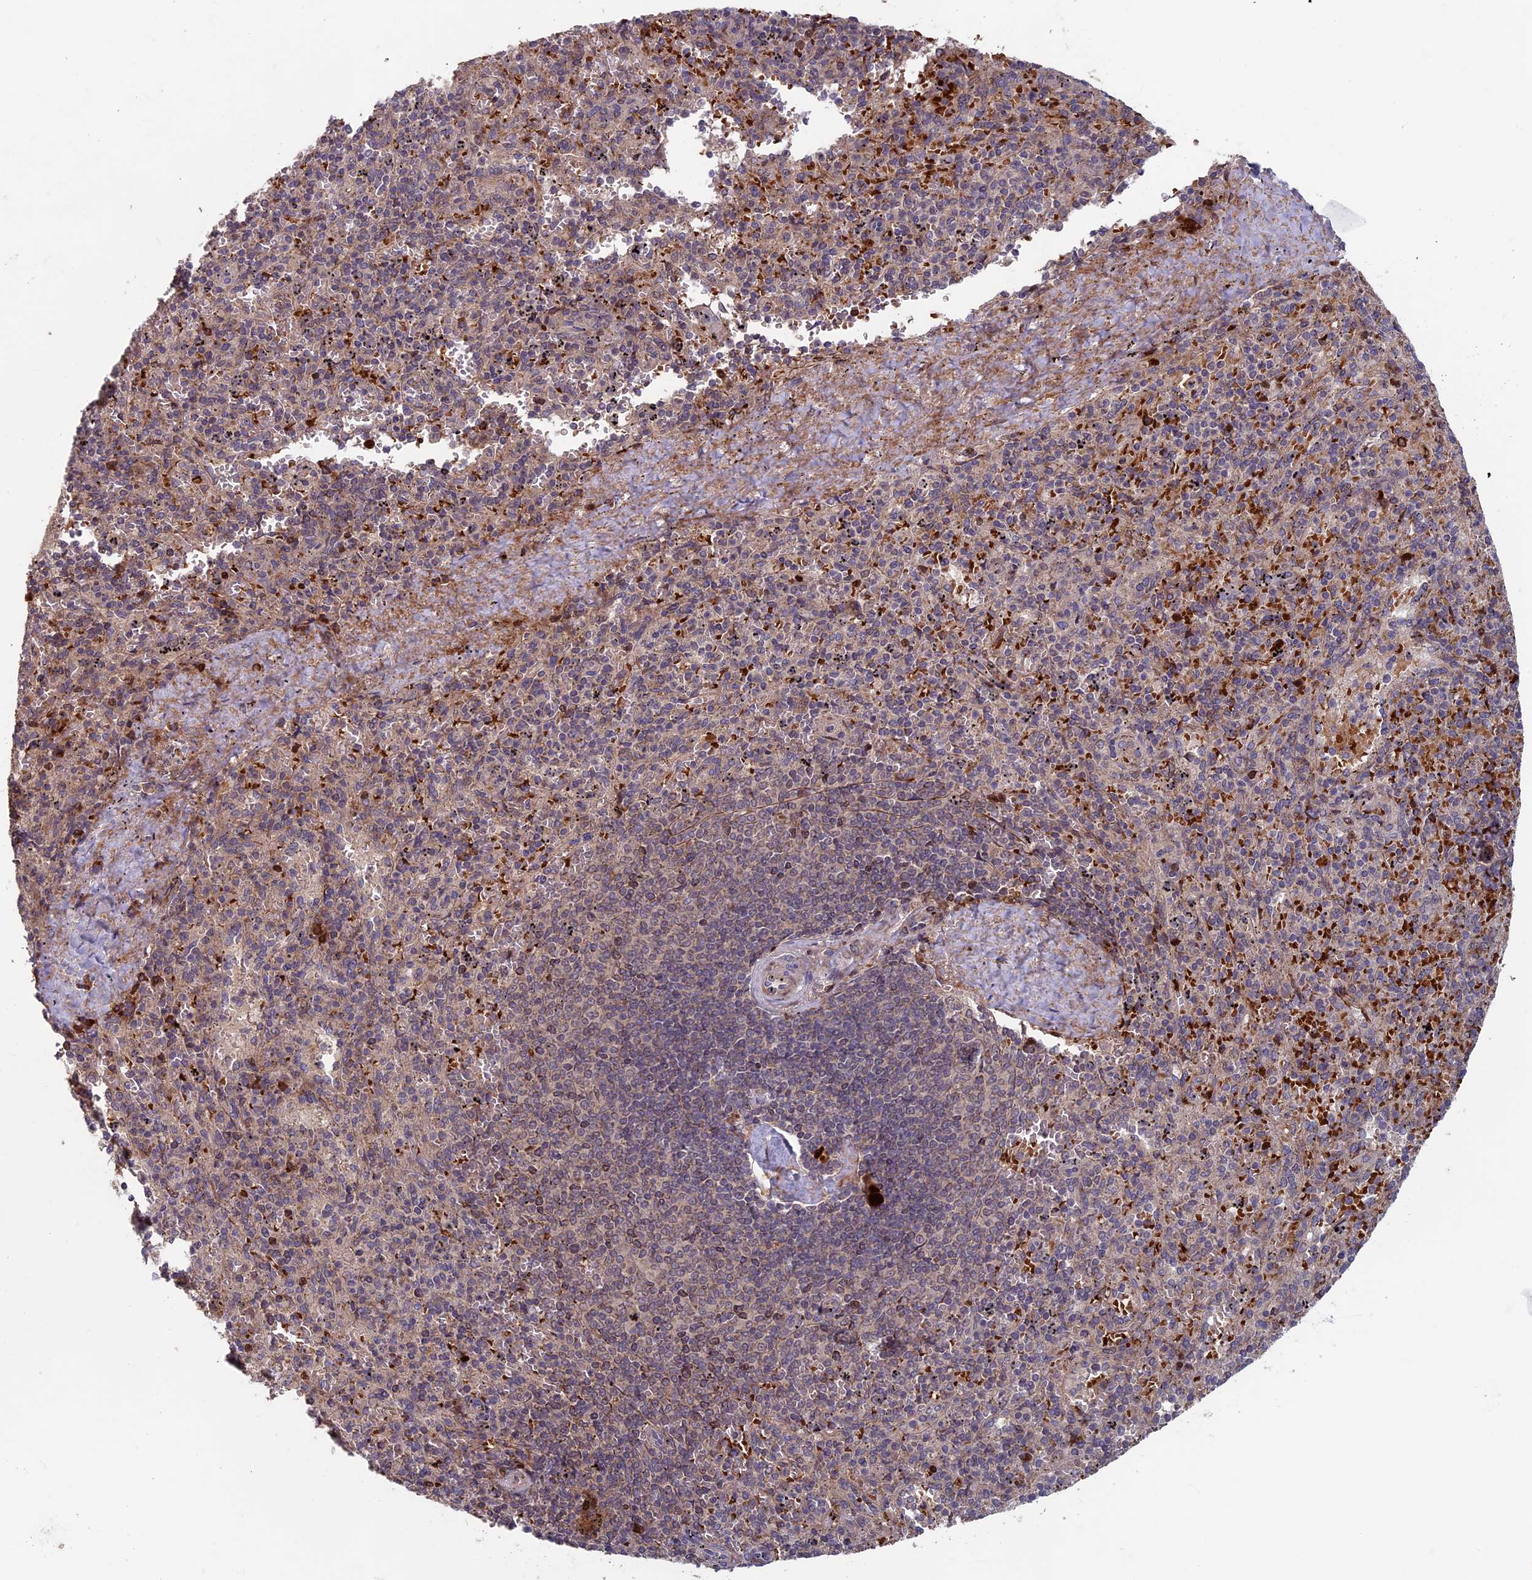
{"staining": {"intensity": "moderate", "quantity": "25%-75%", "location": "cytoplasmic/membranous"}, "tissue": "spleen", "cell_type": "Cells in red pulp", "image_type": "normal", "snomed": [{"axis": "morphology", "description": "Normal tissue, NOS"}, {"axis": "topography", "description": "Spleen"}], "caption": "Immunohistochemical staining of normal human spleen reveals 25%-75% levels of moderate cytoplasmic/membranous protein expression in approximately 25%-75% of cells in red pulp.", "gene": "RCCD1", "patient": {"sex": "male", "age": 82}}